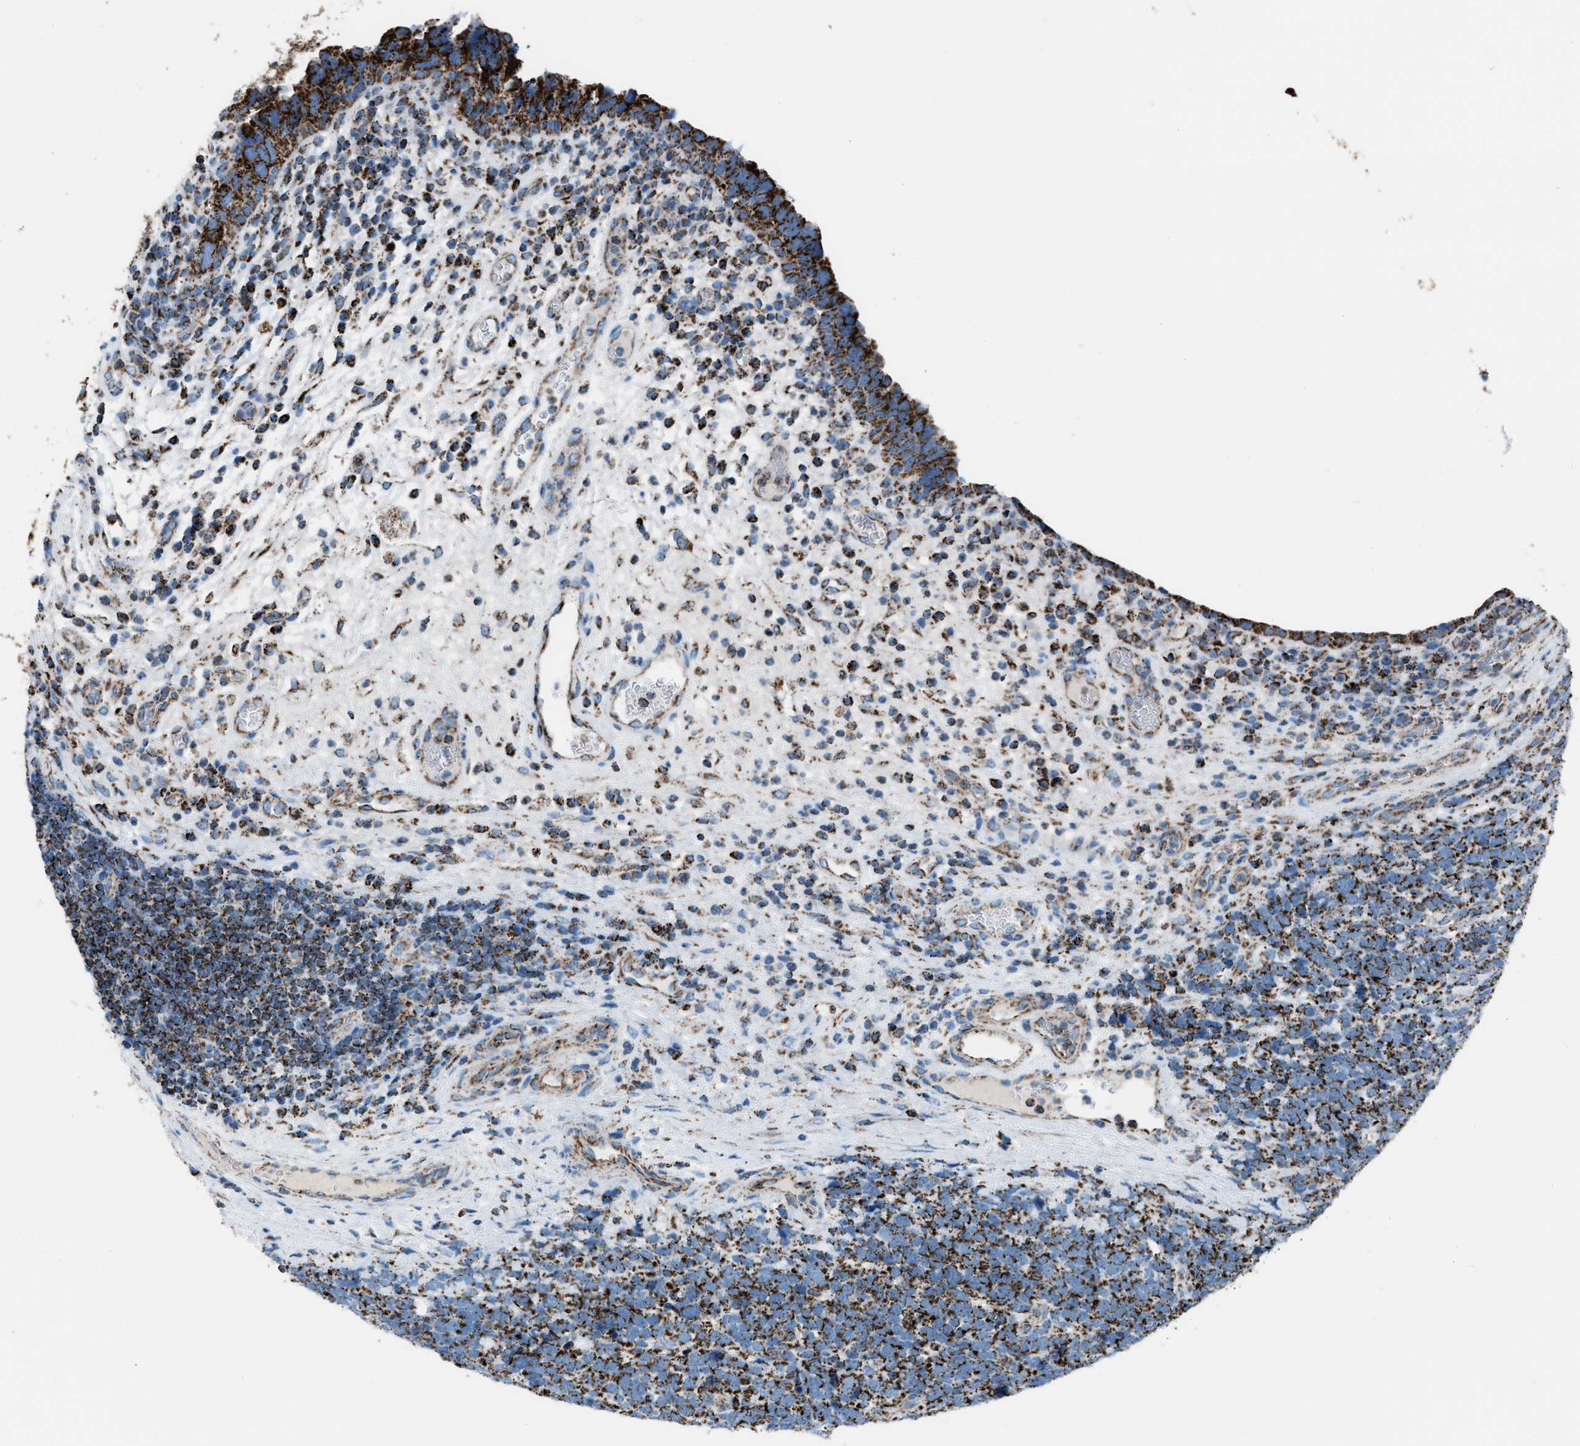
{"staining": {"intensity": "strong", "quantity": ">75%", "location": "cytoplasmic/membranous"}, "tissue": "urothelial cancer", "cell_type": "Tumor cells", "image_type": "cancer", "snomed": [{"axis": "morphology", "description": "Urothelial carcinoma, High grade"}, {"axis": "topography", "description": "Urinary bladder"}], "caption": "This is a histology image of immunohistochemistry (IHC) staining of urothelial cancer, which shows strong expression in the cytoplasmic/membranous of tumor cells.", "gene": "MDH2", "patient": {"sex": "female", "age": 82}}